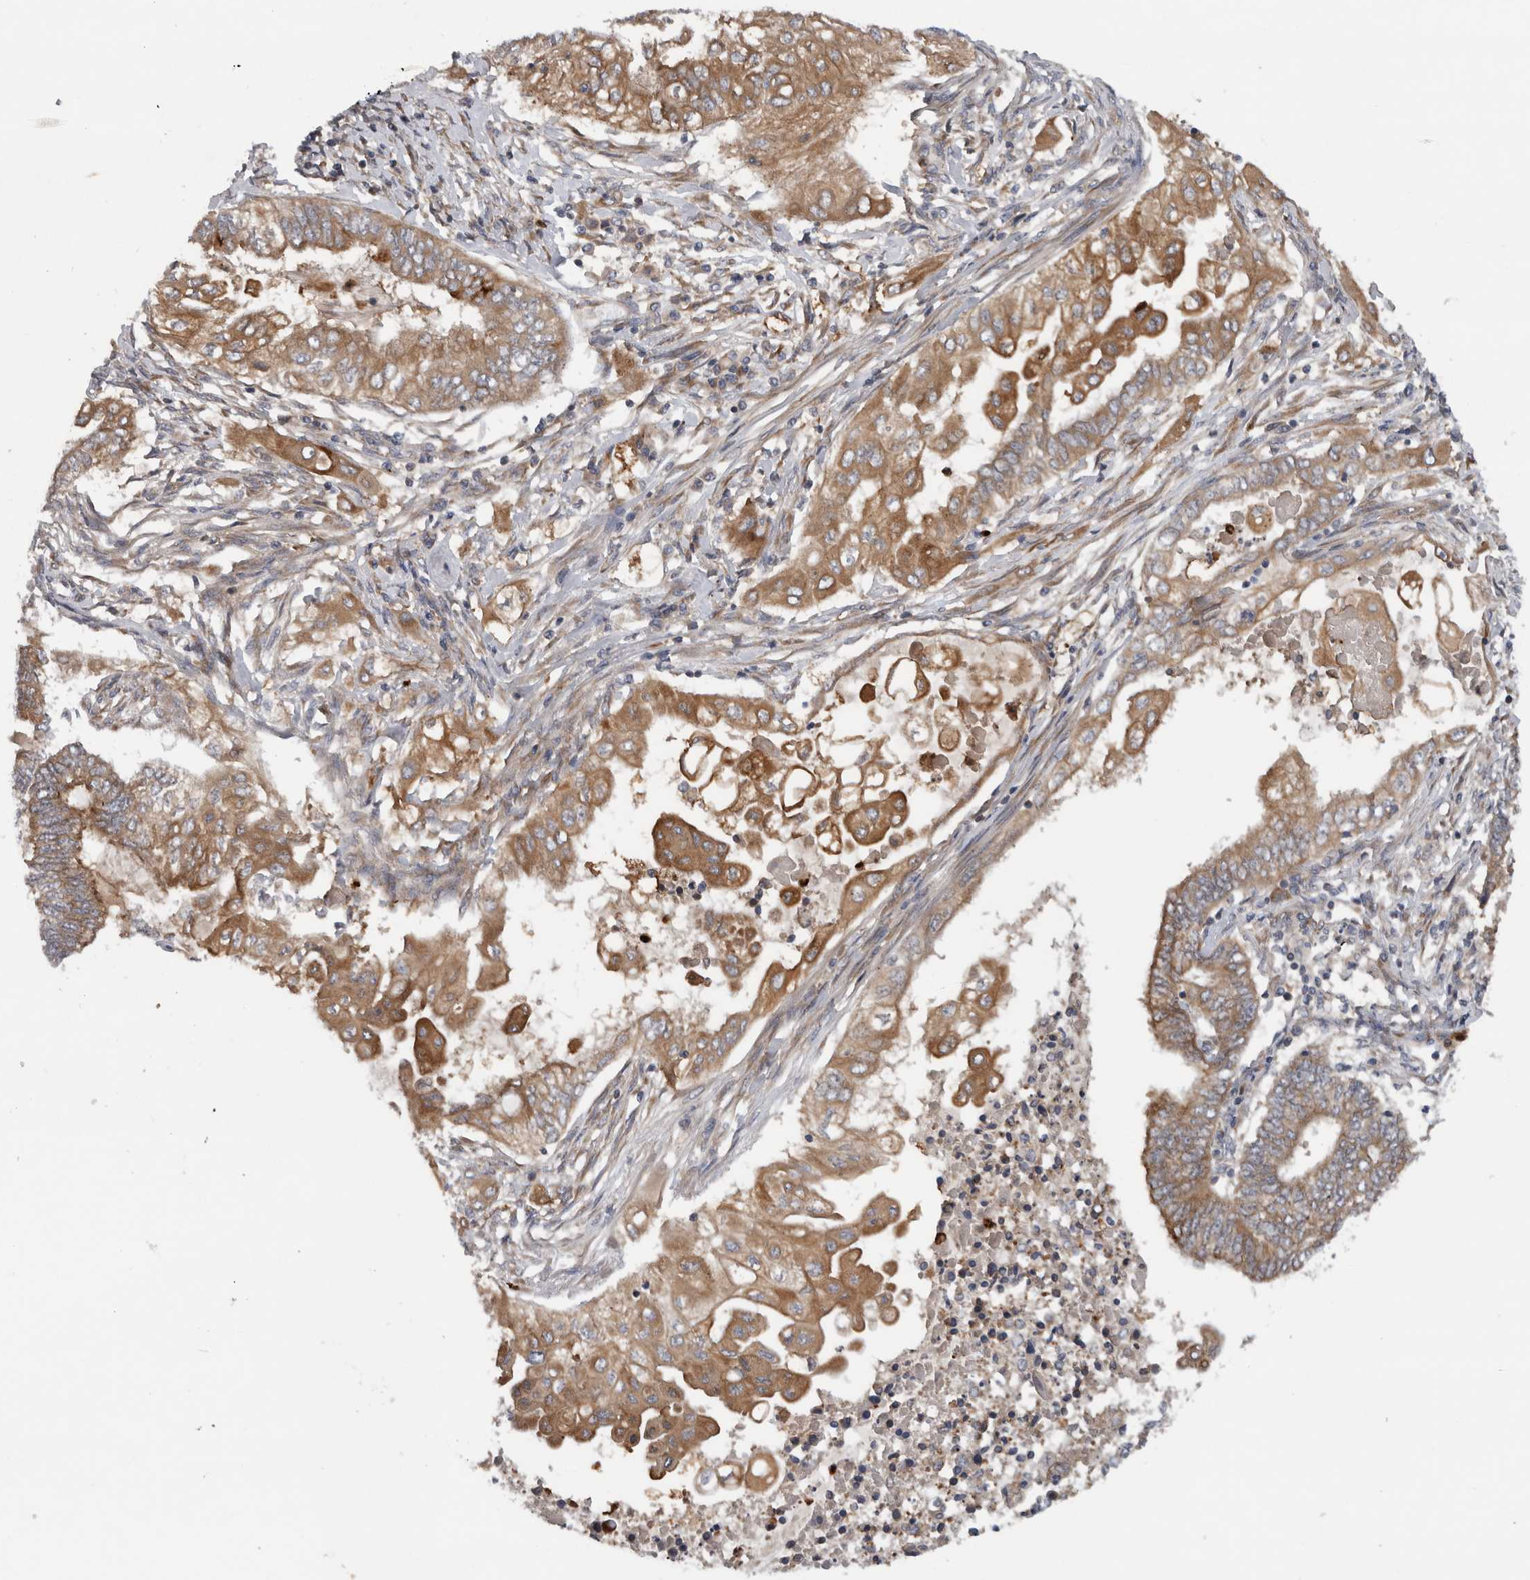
{"staining": {"intensity": "moderate", "quantity": ">75%", "location": "cytoplasmic/membranous"}, "tissue": "endometrial cancer", "cell_type": "Tumor cells", "image_type": "cancer", "snomed": [{"axis": "morphology", "description": "Adenocarcinoma, NOS"}, {"axis": "topography", "description": "Uterus"}, {"axis": "topography", "description": "Endometrium"}], "caption": "A photomicrograph showing moderate cytoplasmic/membranous expression in about >75% of tumor cells in adenocarcinoma (endometrial), as visualized by brown immunohistochemical staining.", "gene": "PDCD2", "patient": {"sex": "female", "age": 70}}